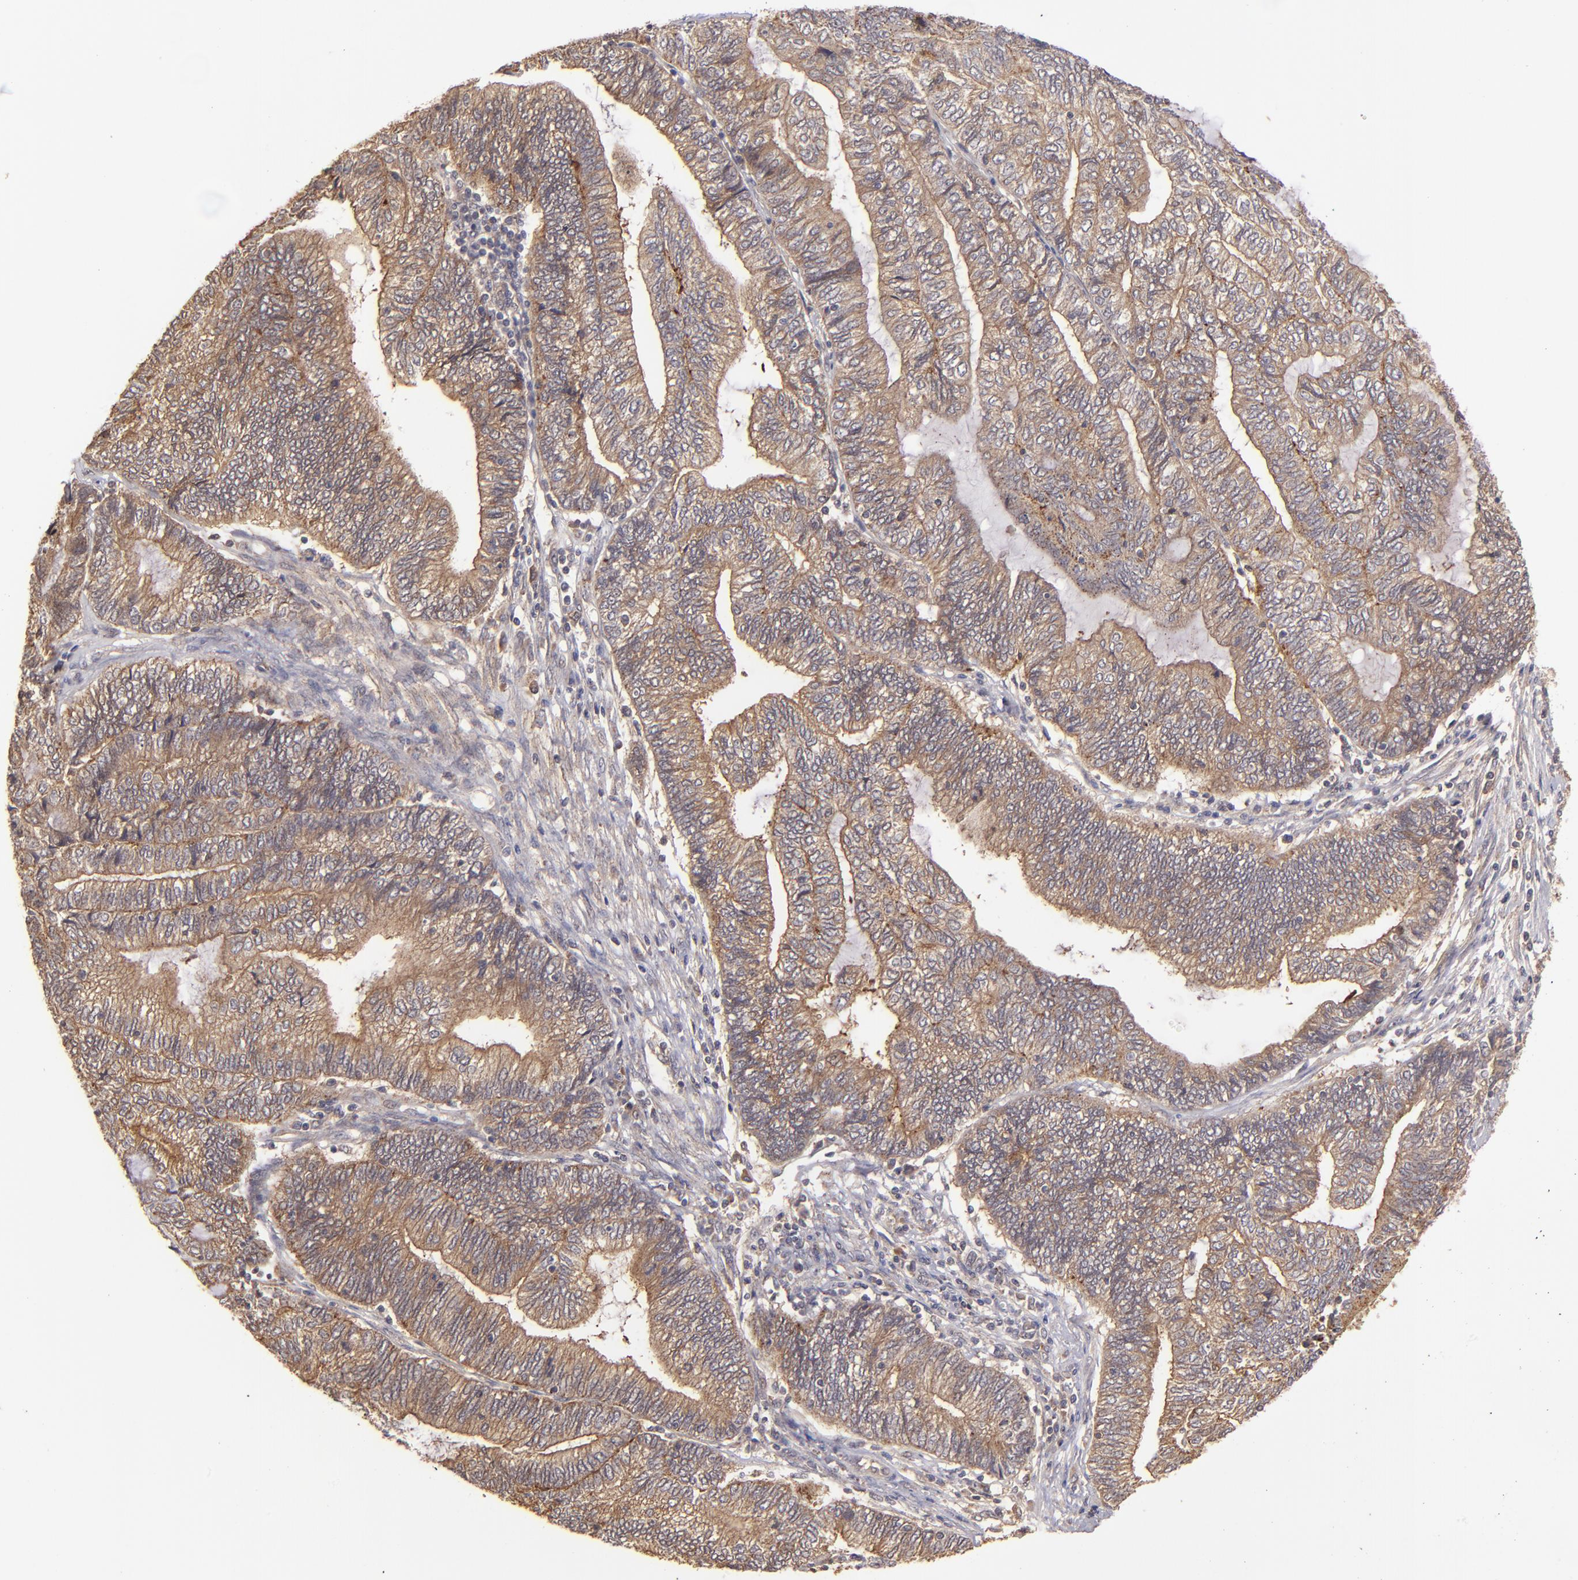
{"staining": {"intensity": "moderate", "quantity": ">75%", "location": "cytoplasmic/membranous"}, "tissue": "endometrial cancer", "cell_type": "Tumor cells", "image_type": "cancer", "snomed": [{"axis": "morphology", "description": "Adenocarcinoma, NOS"}, {"axis": "topography", "description": "Uterus"}, {"axis": "topography", "description": "Endometrium"}], "caption": "Endometrial adenocarcinoma stained with a protein marker reveals moderate staining in tumor cells.", "gene": "ZFYVE1", "patient": {"sex": "female", "age": 70}}